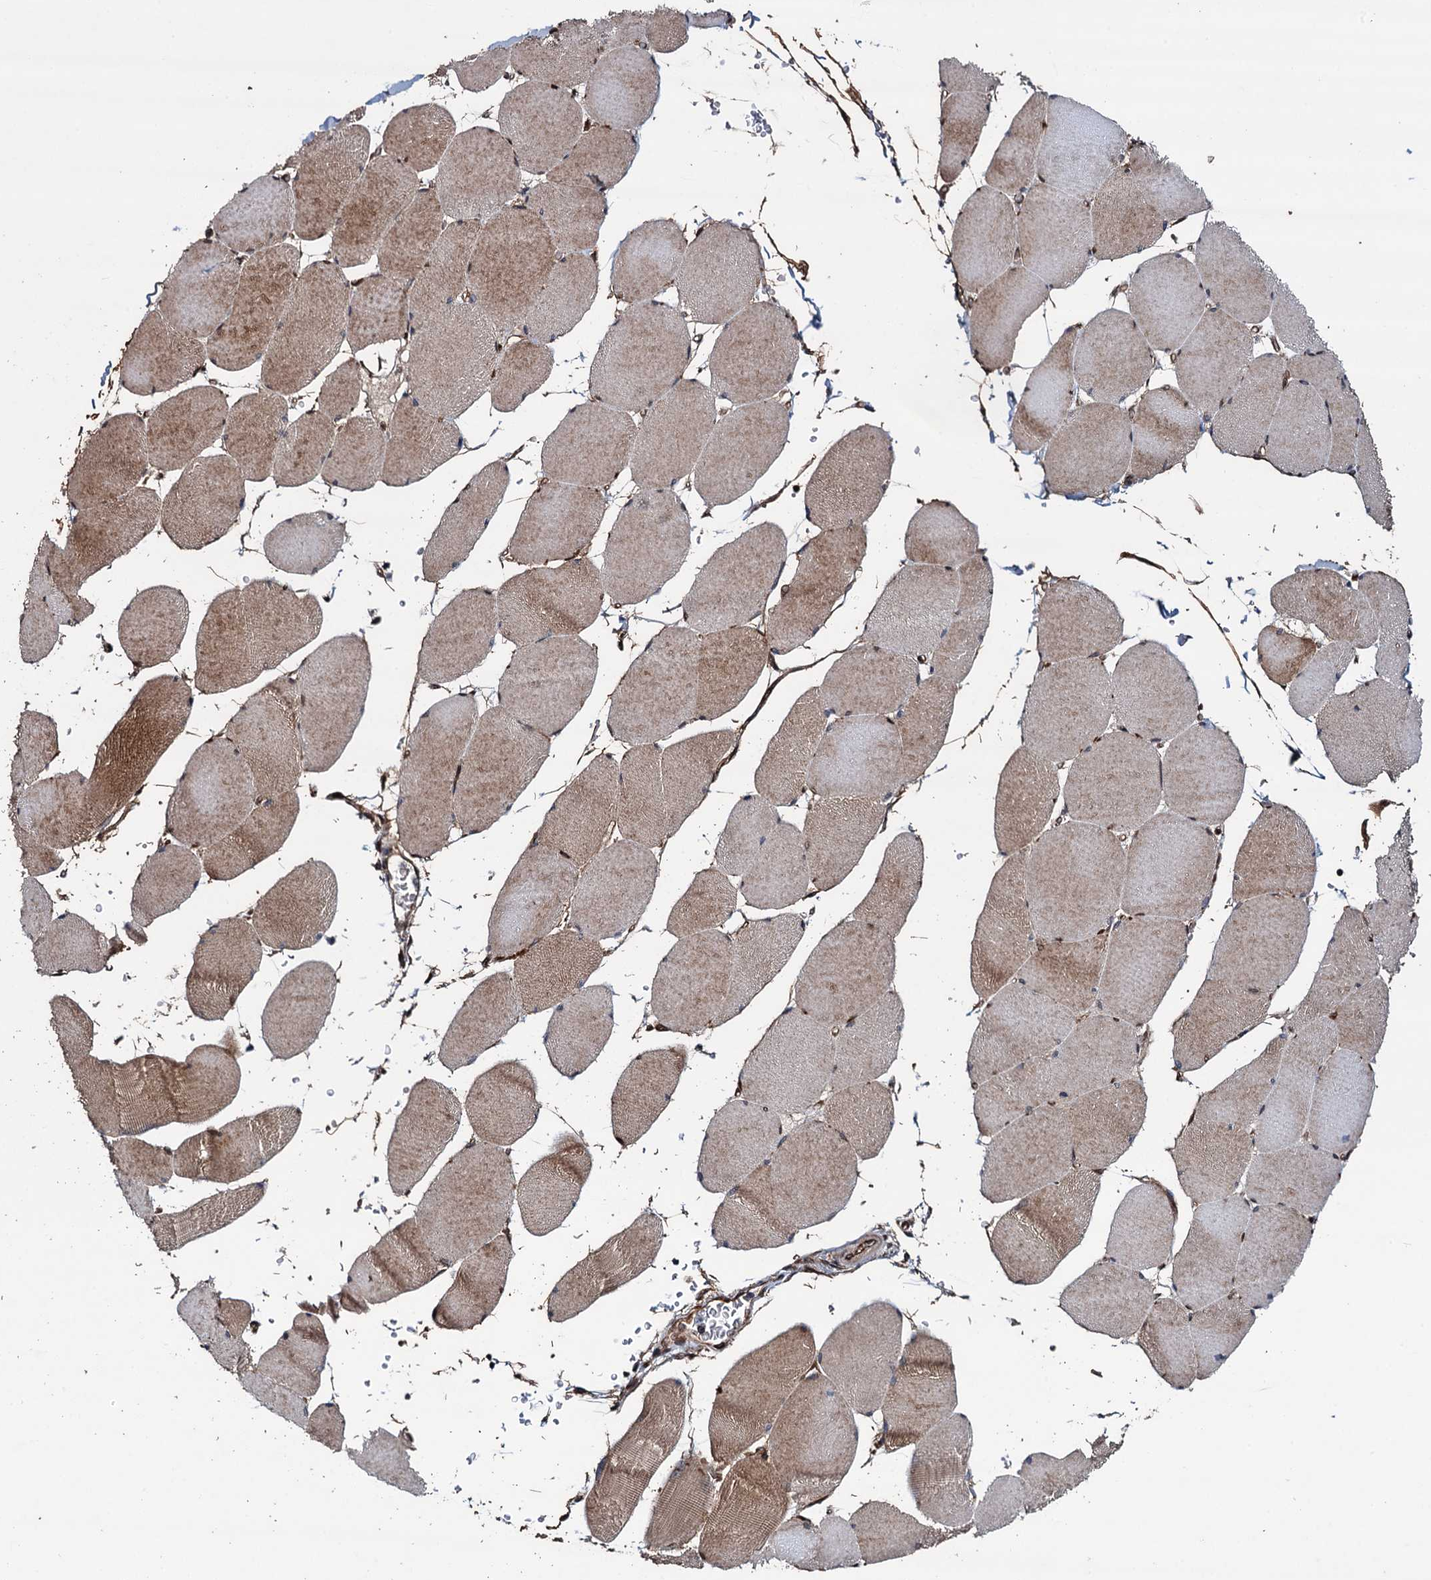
{"staining": {"intensity": "moderate", "quantity": "25%-75%", "location": "cytoplasmic/membranous"}, "tissue": "skeletal muscle", "cell_type": "Myocytes", "image_type": "normal", "snomed": [{"axis": "morphology", "description": "Normal tissue, NOS"}, {"axis": "topography", "description": "Skeletal muscle"}, {"axis": "topography", "description": "Head-Neck"}], "caption": "Unremarkable skeletal muscle reveals moderate cytoplasmic/membranous expression in about 25%-75% of myocytes, visualized by immunohistochemistry.", "gene": "RHOBTB1", "patient": {"sex": "male", "age": 66}}